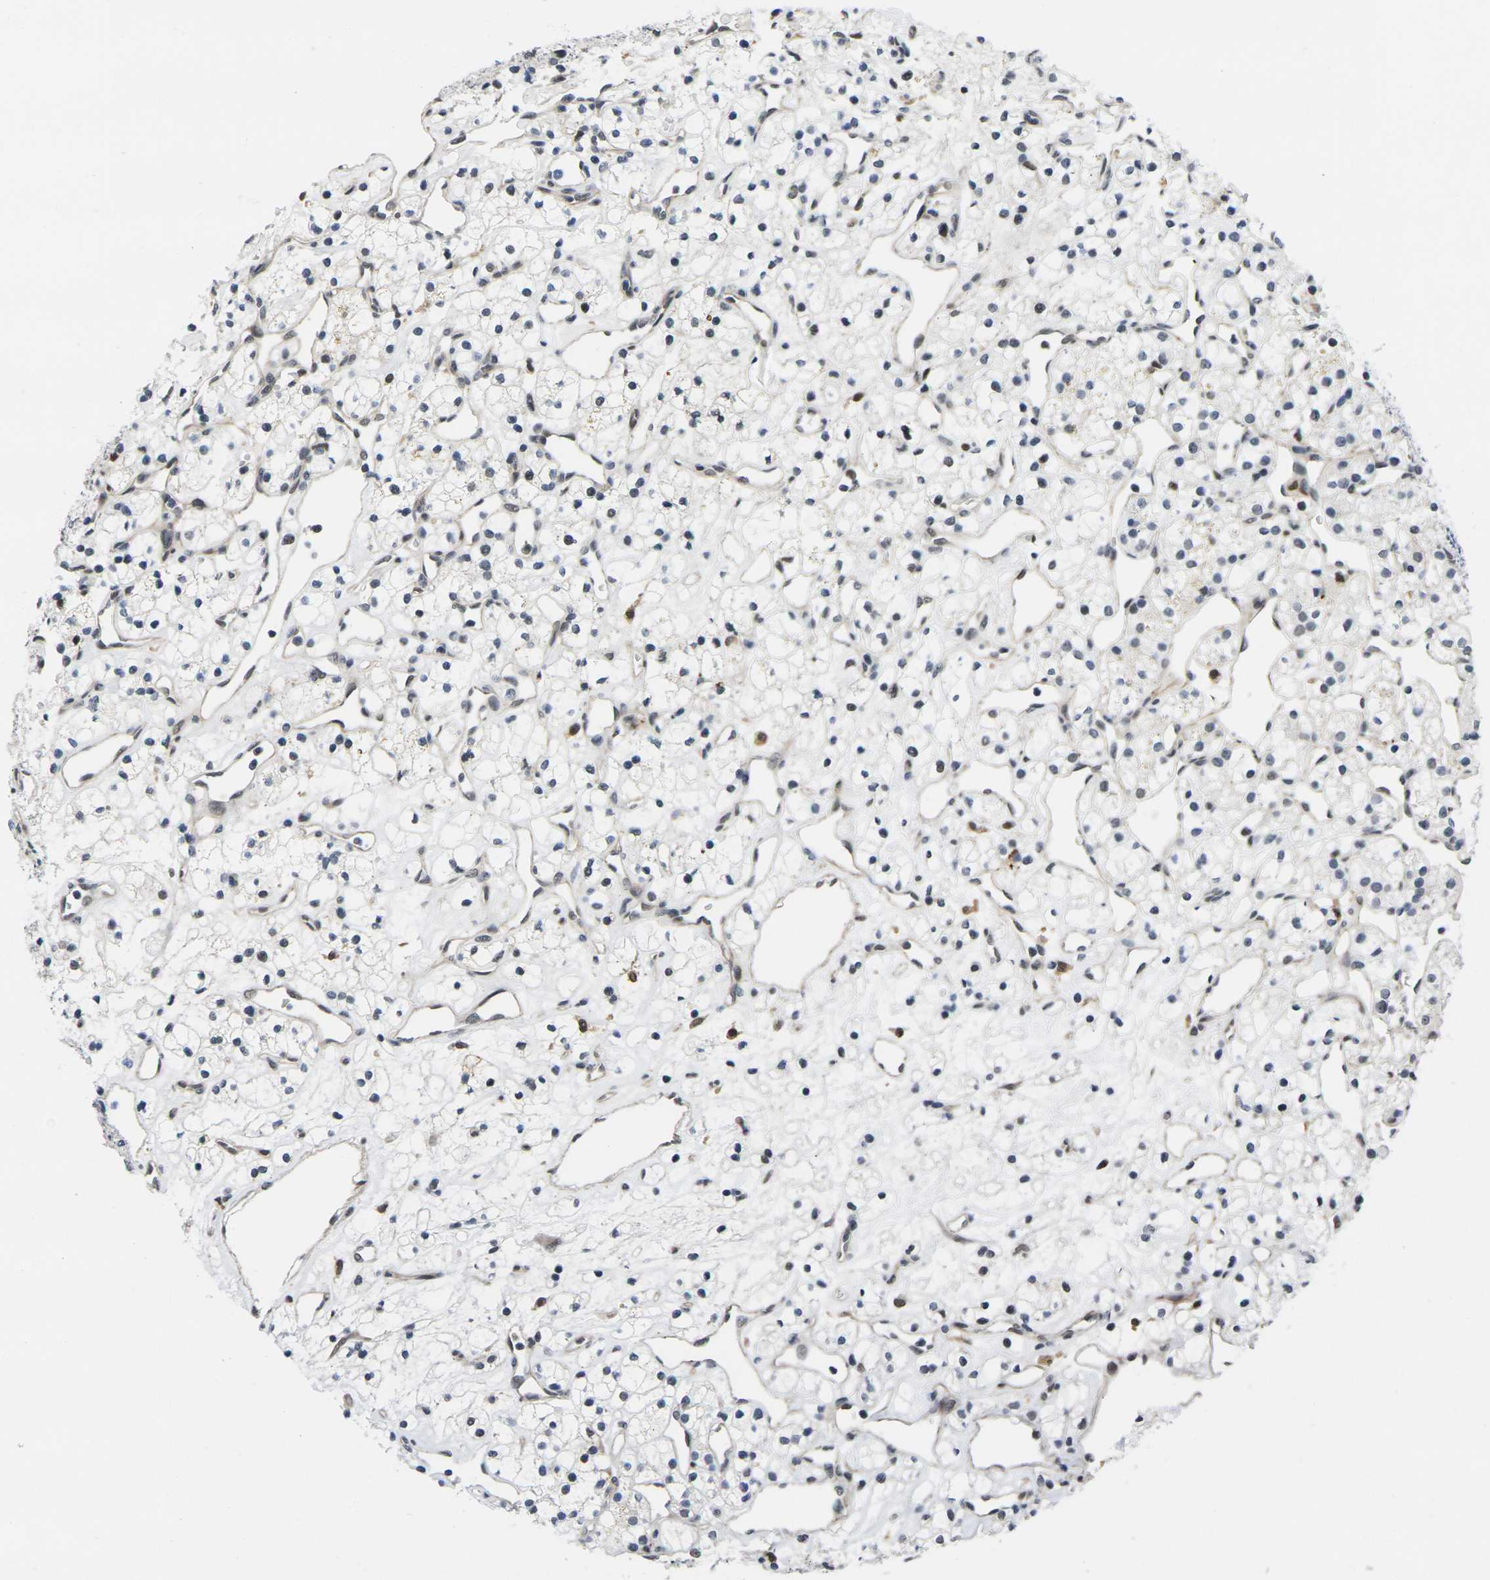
{"staining": {"intensity": "weak", "quantity": "<25%", "location": "nuclear"}, "tissue": "renal cancer", "cell_type": "Tumor cells", "image_type": "cancer", "snomed": [{"axis": "morphology", "description": "Adenocarcinoma, NOS"}, {"axis": "topography", "description": "Kidney"}], "caption": "Tumor cells show no significant protein staining in renal cancer (adenocarcinoma). (DAB immunohistochemistry with hematoxylin counter stain).", "gene": "RBM7", "patient": {"sex": "female", "age": 60}}